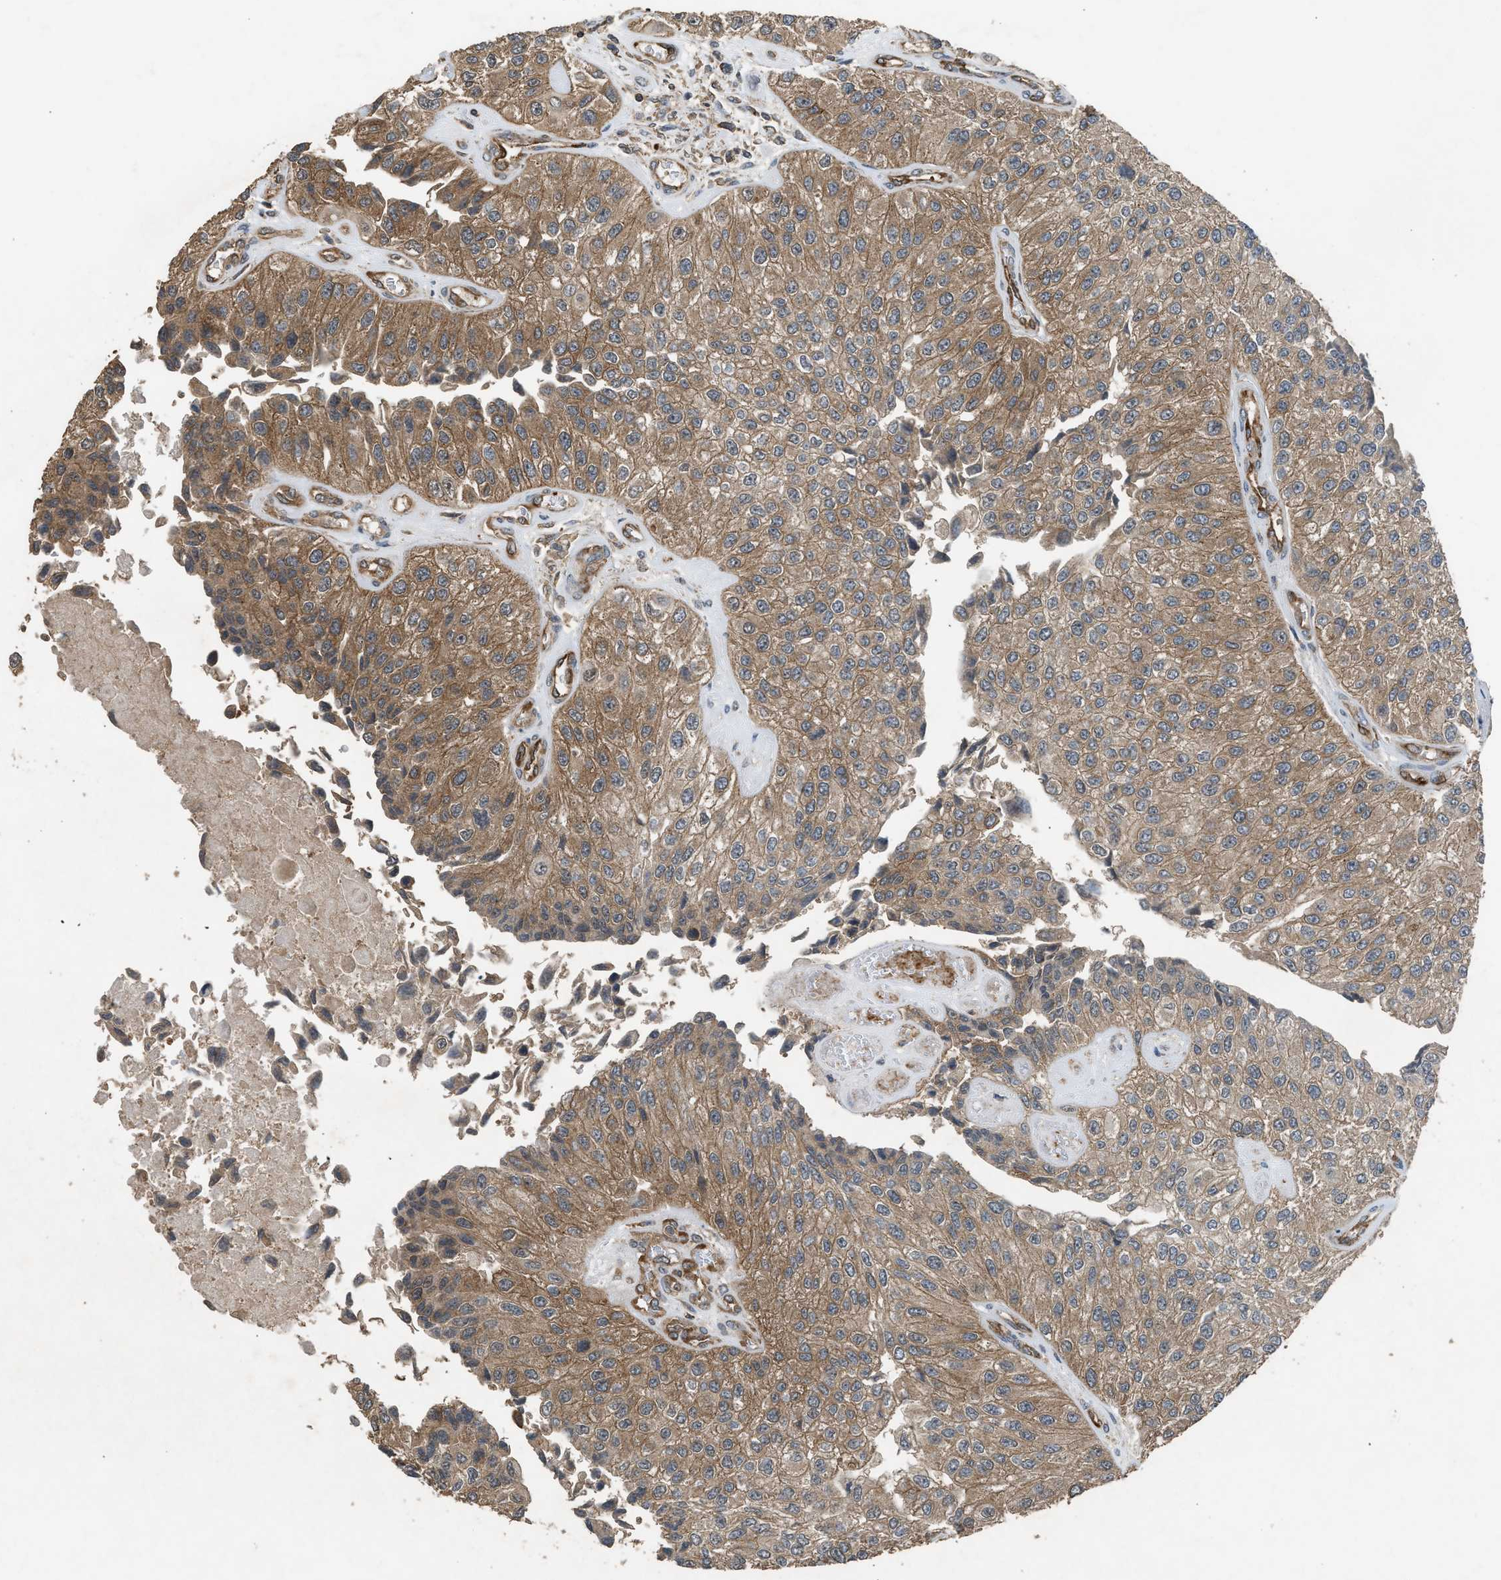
{"staining": {"intensity": "moderate", "quantity": ">75%", "location": "cytoplasmic/membranous"}, "tissue": "urothelial cancer", "cell_type": "Tumor cells", "image_type": "cancer", "snomed": [{"axis": "morphology", "description": "Urothelial carcinoma, High grade"}, {"axis": "topography", "description": "Kidney"}, {"axis": "topography", "description": "Urinary bladder"}], "caption": "An immunohistochemistry micrograph of neoplastic tissue is shown. Protein staining in brown labels moderate cytoplasmic/membranous positivity in urothelial cancer within tumor cells. Immunohistochemistry stains the protein of interest in brown and the nuclei are stained blue.", "gene": "HIP1R", "patient": {"sex": "male", "age": 77}}